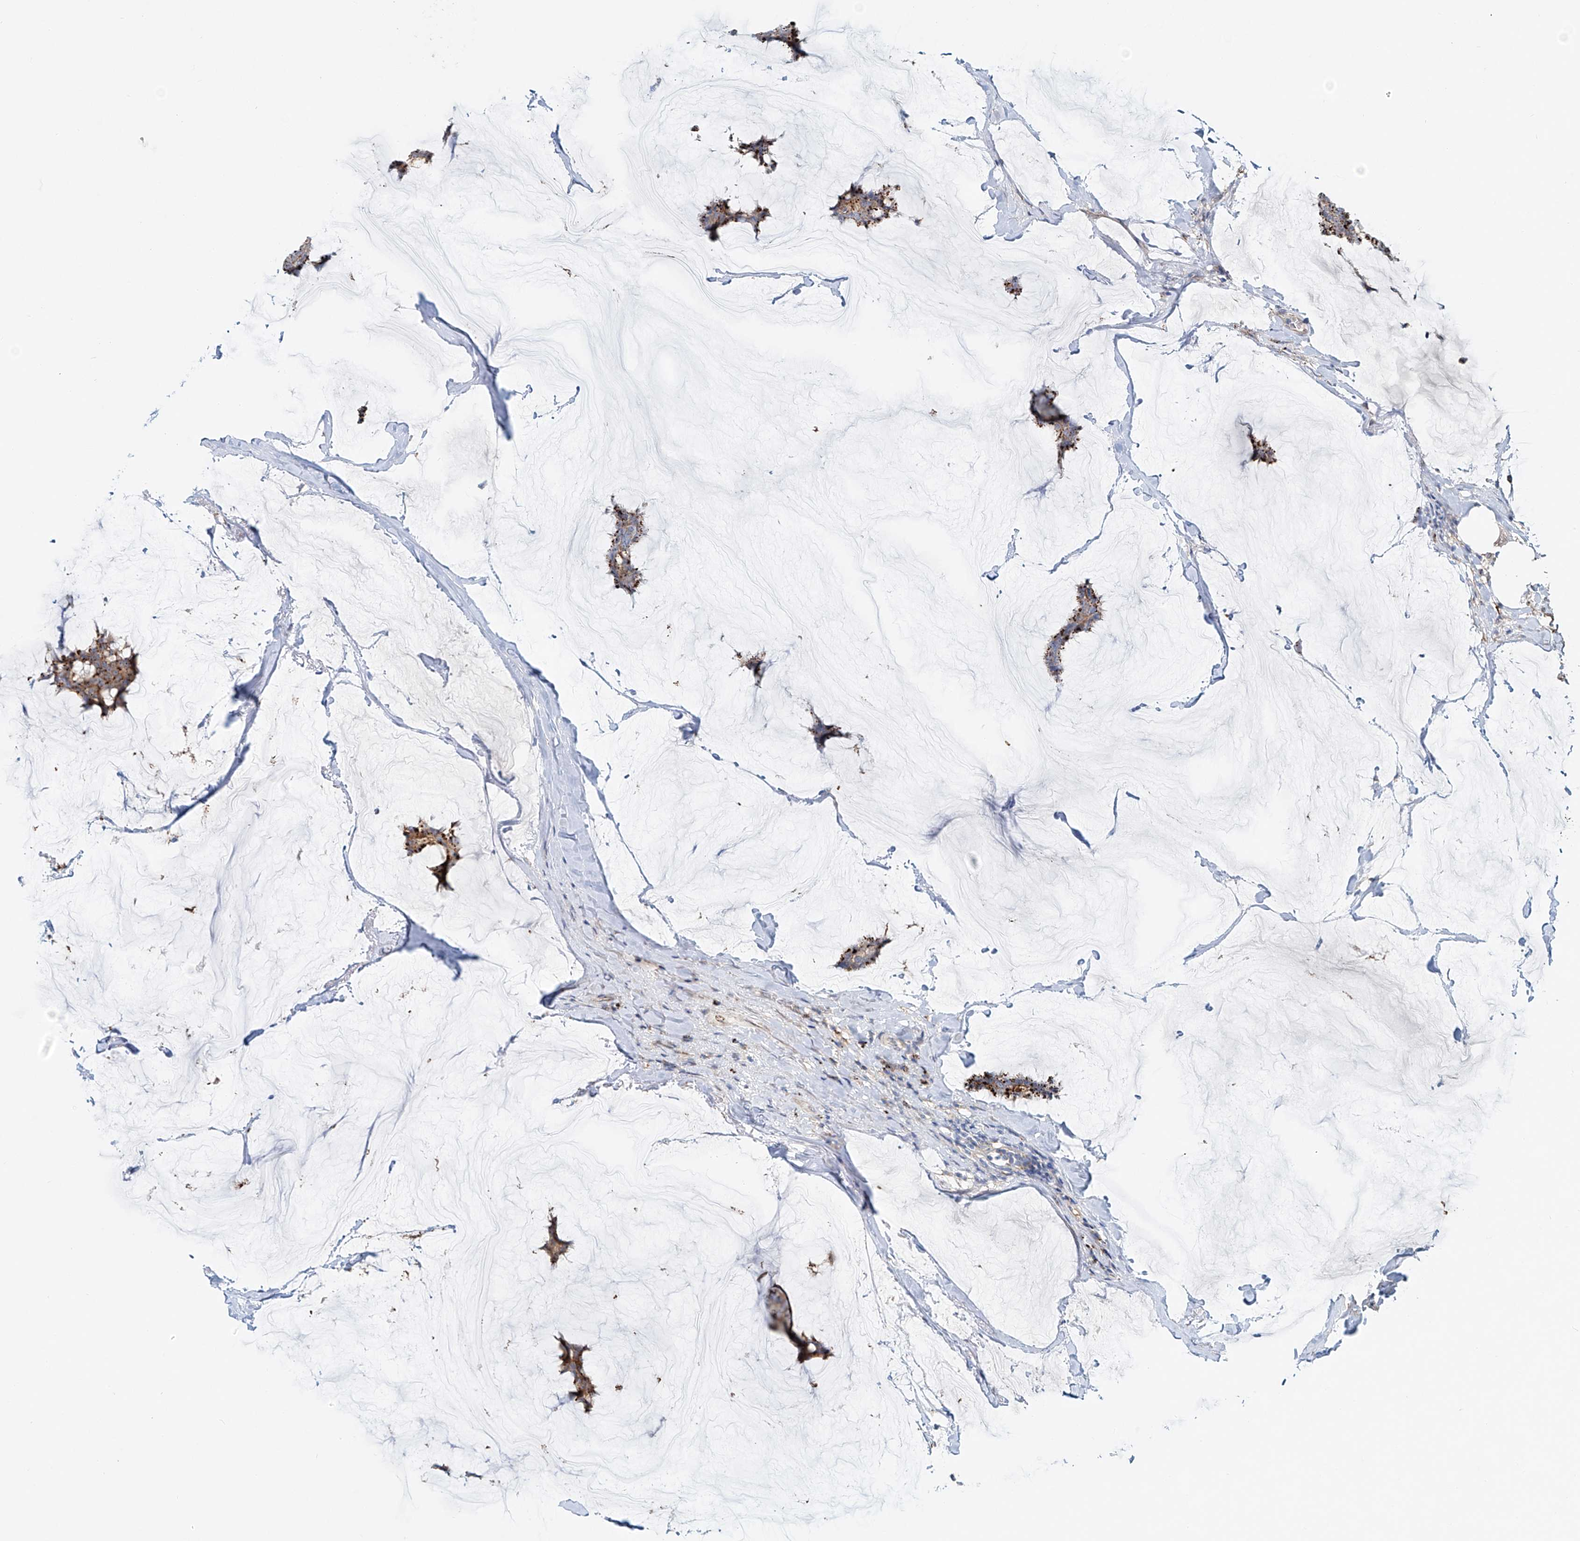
{"staining": {"intensity": "strong", "quantity": "25%-75%", "location": "cytoplasmic/membranous"}, "tissue": "breast cancer", "cell_type": "Tumor cells", "image_type": "cancer", "snomed": [{"axis": "morphology", "description": "Duct carcinoma"}, {"axis": "topography", "description": "Breast"}], "caption": "IHC staining of breast cancer (infiltrating ductal carcinoma), which exhibits high levels of strong cytoplasmic/membranous expression in approximately 25%-75% of tumor cells indicating strong cytoplasmic/membranous protein staining. The staining was performed using DAB (3,3'-diaminobenzidine) (brown) for protein detection and nuclei were counterstained in hematoxylin (blue).", "gene": "TRIM47", "patient": {"sex": "female", "age": 93}}